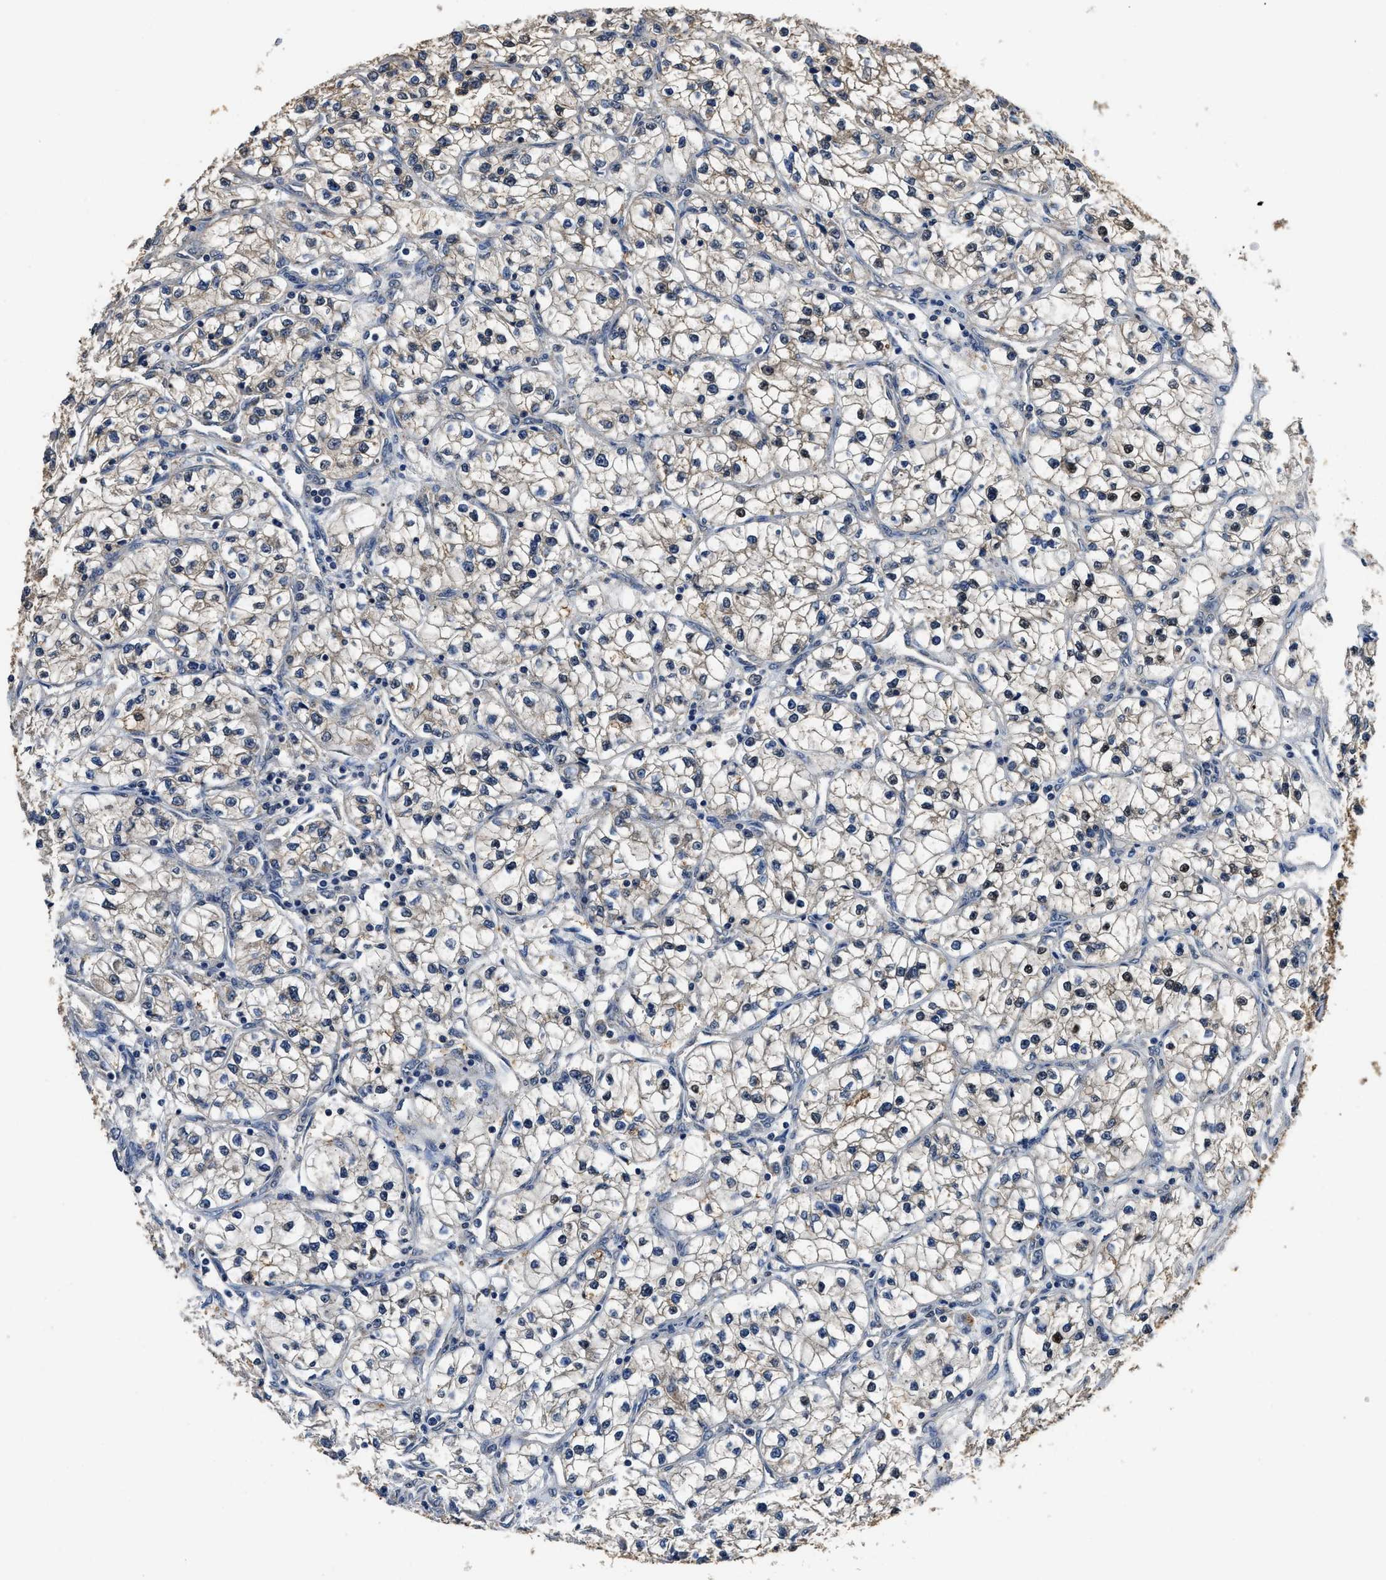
{"staining": {"intensity": "moderate", "quantity": "25%-75%", "location": "cytoplasmic/membranous"}, "tissue": "renal cancer", "cell_type": "Tumor cells", "image_type": "cancer", "snomed": [{"axis": "morphology", "description": "Adenocarcinoma, NOS"}, {"axis": "topography", "description": "Kidney"}], "caption": "Adenocarcinoma (renal) tissue reveals moderate cytoplasmic/membranous staining in approximately 25%-75% of tumor cells", "gene": "CTNNA1", "patient": {"sex": "female", "age": 57}}